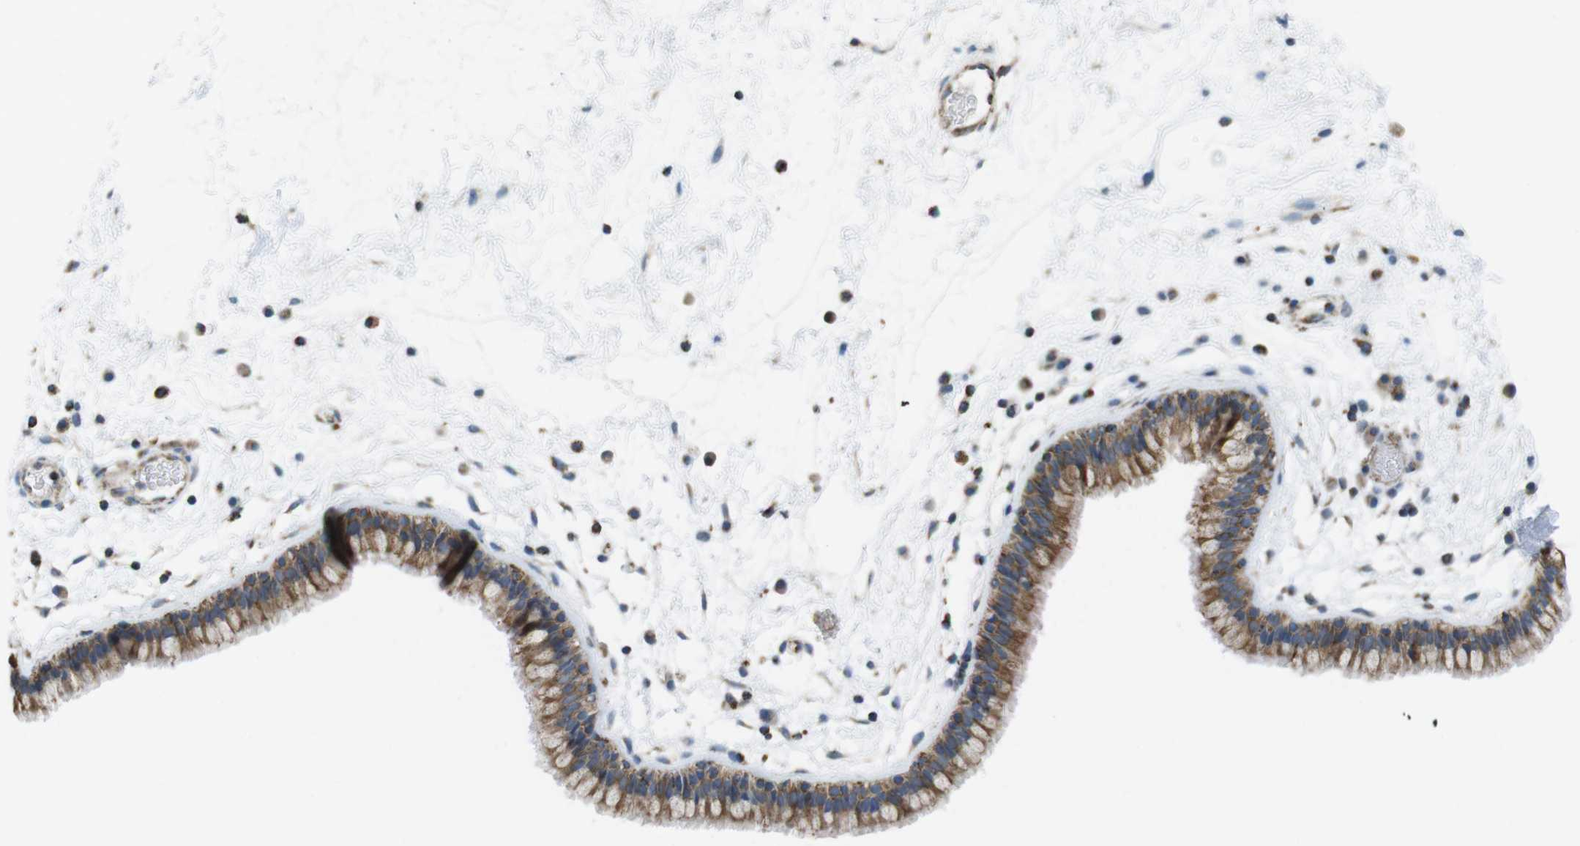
{"staining": {"intensity": "strong", "quantity": ">75%", "location": "cytoplasmic/membranous"}, "tissue": "nasopharynx", "cell_type": "Respiratory epithelial cells", "image_type": "normal", "snomed": [{"axis": "morphology", "description": "Normal tissue, NOS"}, {"axis": "morphology", "description": "Inflammation, NOS"}, {"axis": "topography", "description": "Nasopharynx"}], "caption": "Strong cytoplasmic/membranous protein staining is appreciated in approximately >75% of respiratory epithelial cells in nasopharynx.", "gene": "GRIK1", "patient": {"sex": "male", "age": 48}}